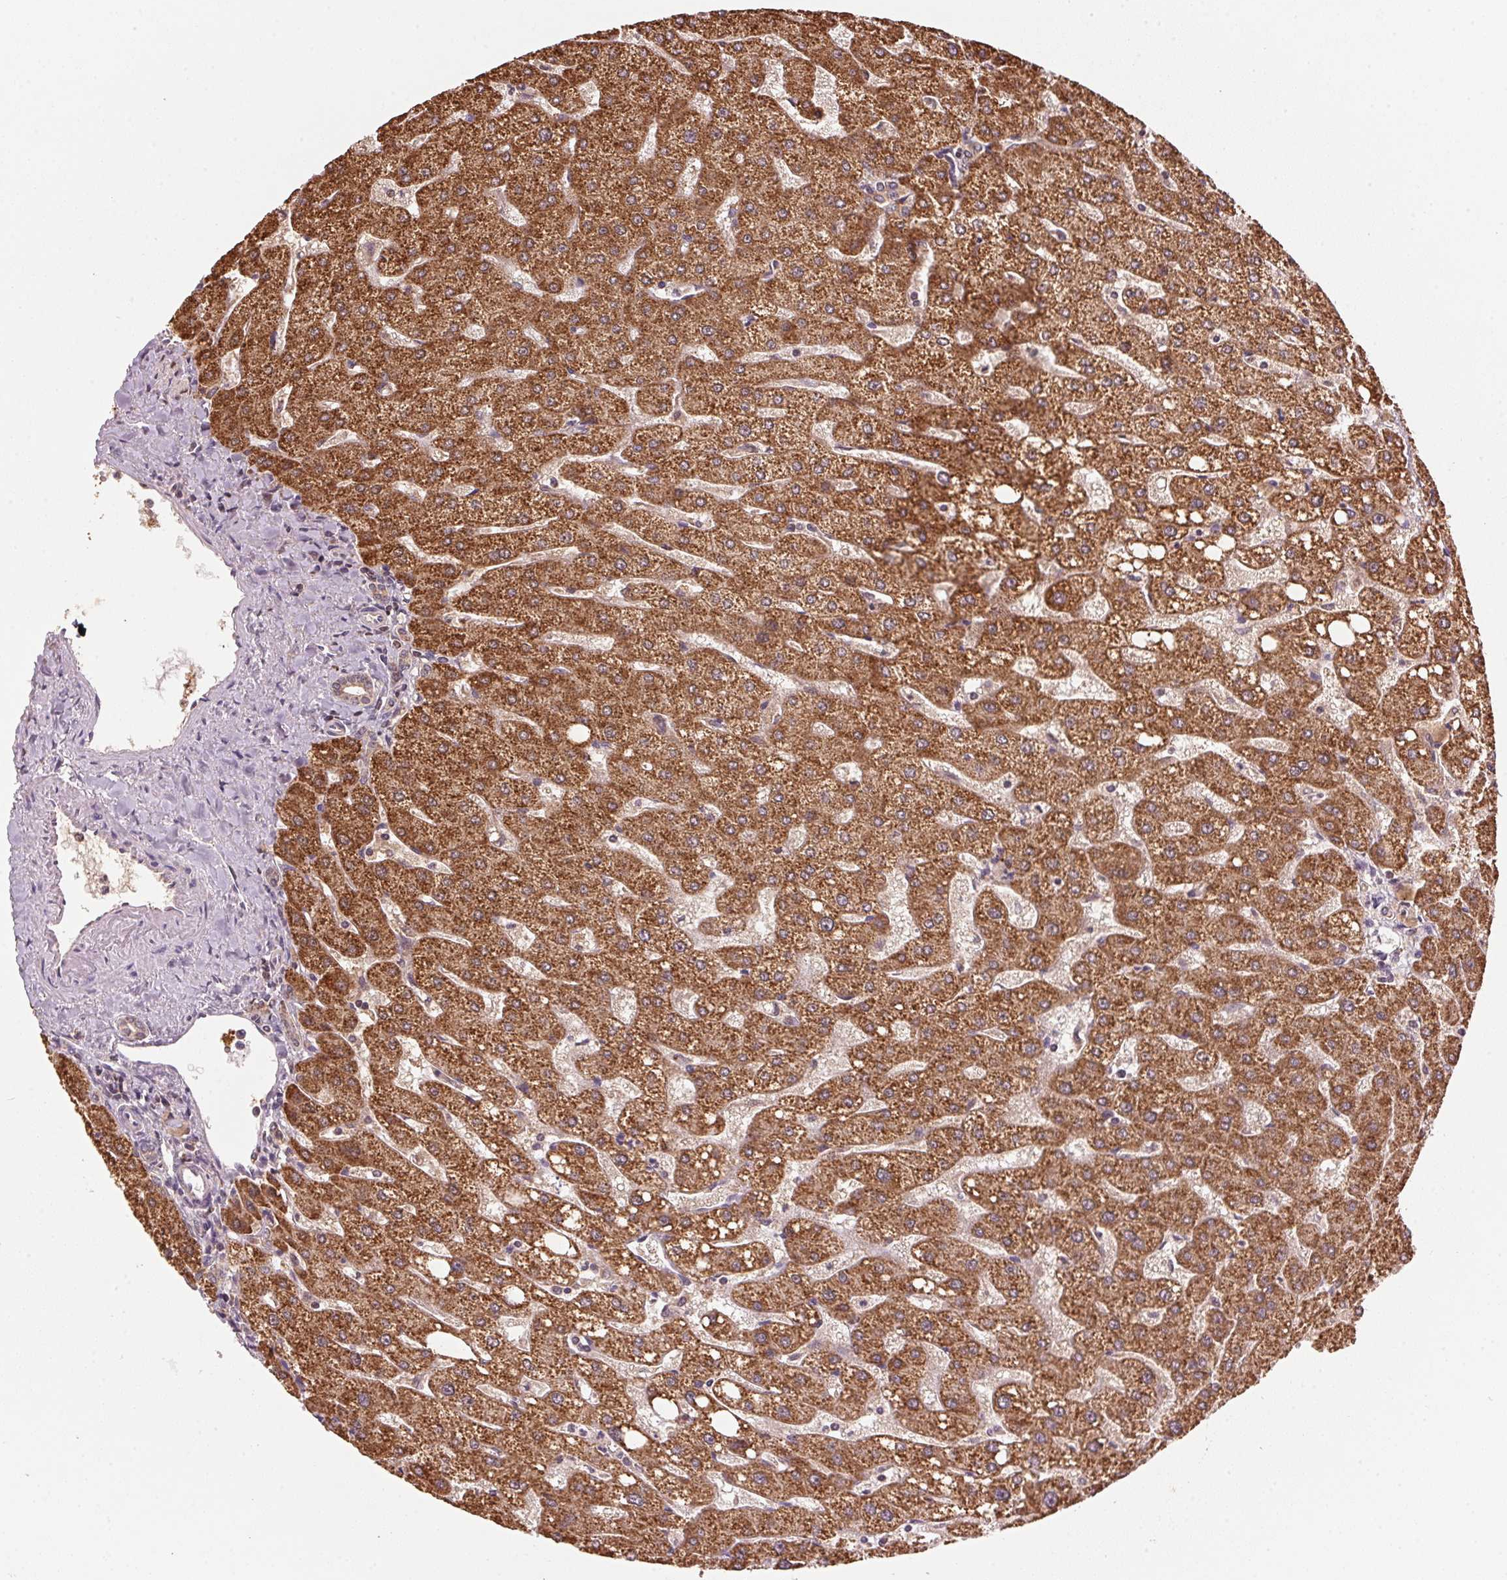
{"staining": {"intensity": "weak", "quantity": ">75%", "location": "cytoplasmic/membranous"}, "tissue": "liver", "cell_type": "Cholangiocytes", "image_type": "normal", "snomed": [{"axis": "morphology", "description": "Normal tissue, NOS"}, {"axis": "topography", "description": "Liver"}], "caption": "Weak cytoplasmic/membranous protein expression is seen in approximately >75% of cholangiocytes in liver. (DAB IHC, brown staining for protein, blue staining for nuclei).", "gene": "ARHGAP6", "patient": {"sex": "male", "age": 67}}